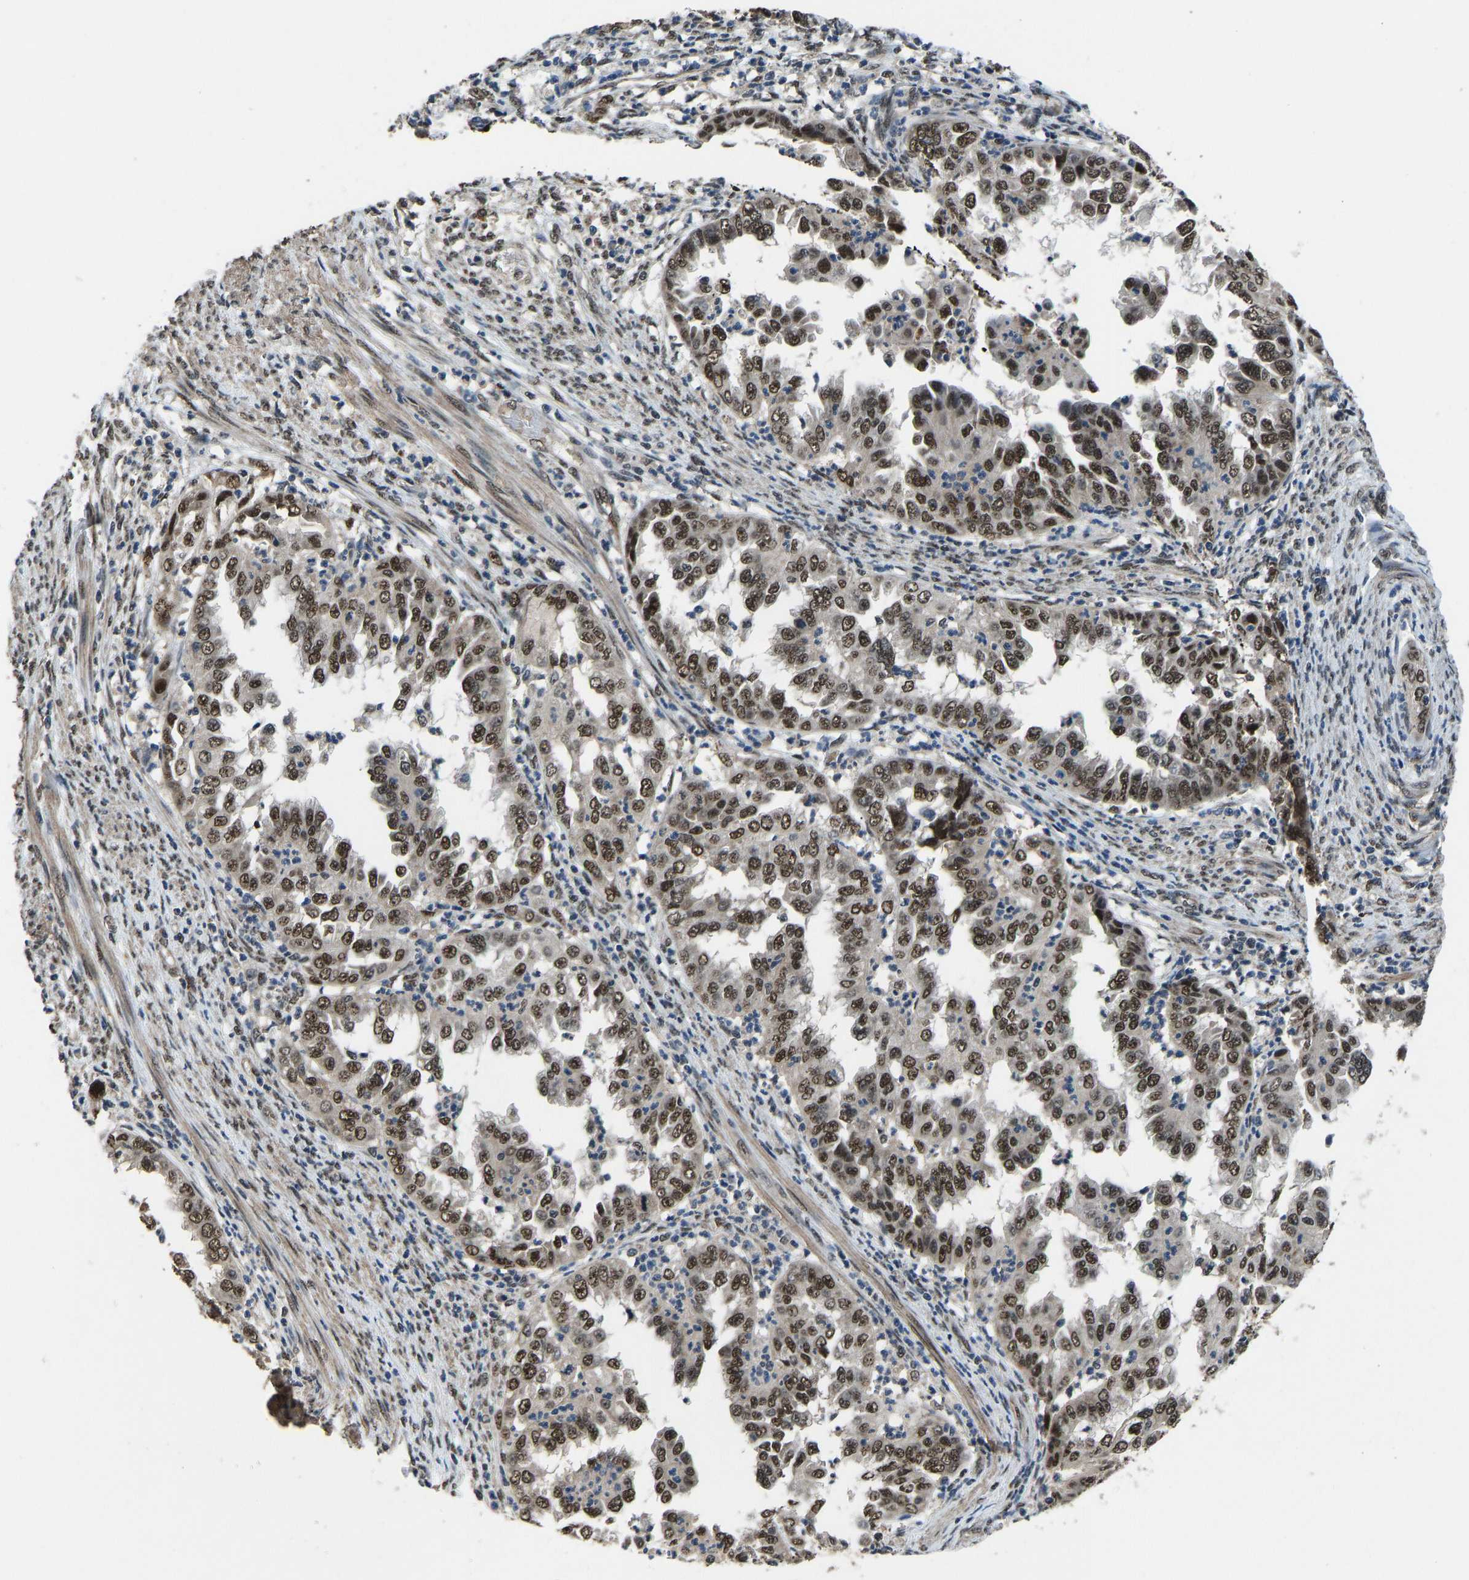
{"staining": {"intensity": "moderate", "quantity": ">75%", "location": "nuclear"}, "tissue": "endometrial cancer", "cell_type": "Tumor cells", "image_type": "cancer", "snomed": [{"axis": "morphology", "description": "Adenocarcinoma, NOS"}, {"axis": "topography", "description": "Endometrium"}], "caption": "This is a micrograph of immunohistochemistry staining of adenocarcinoma (endometrial), which shows moderate positivity in the nuclear of tumor cells.", "gene": "FOS", "patient": {"sex": "female", "age": 85}}